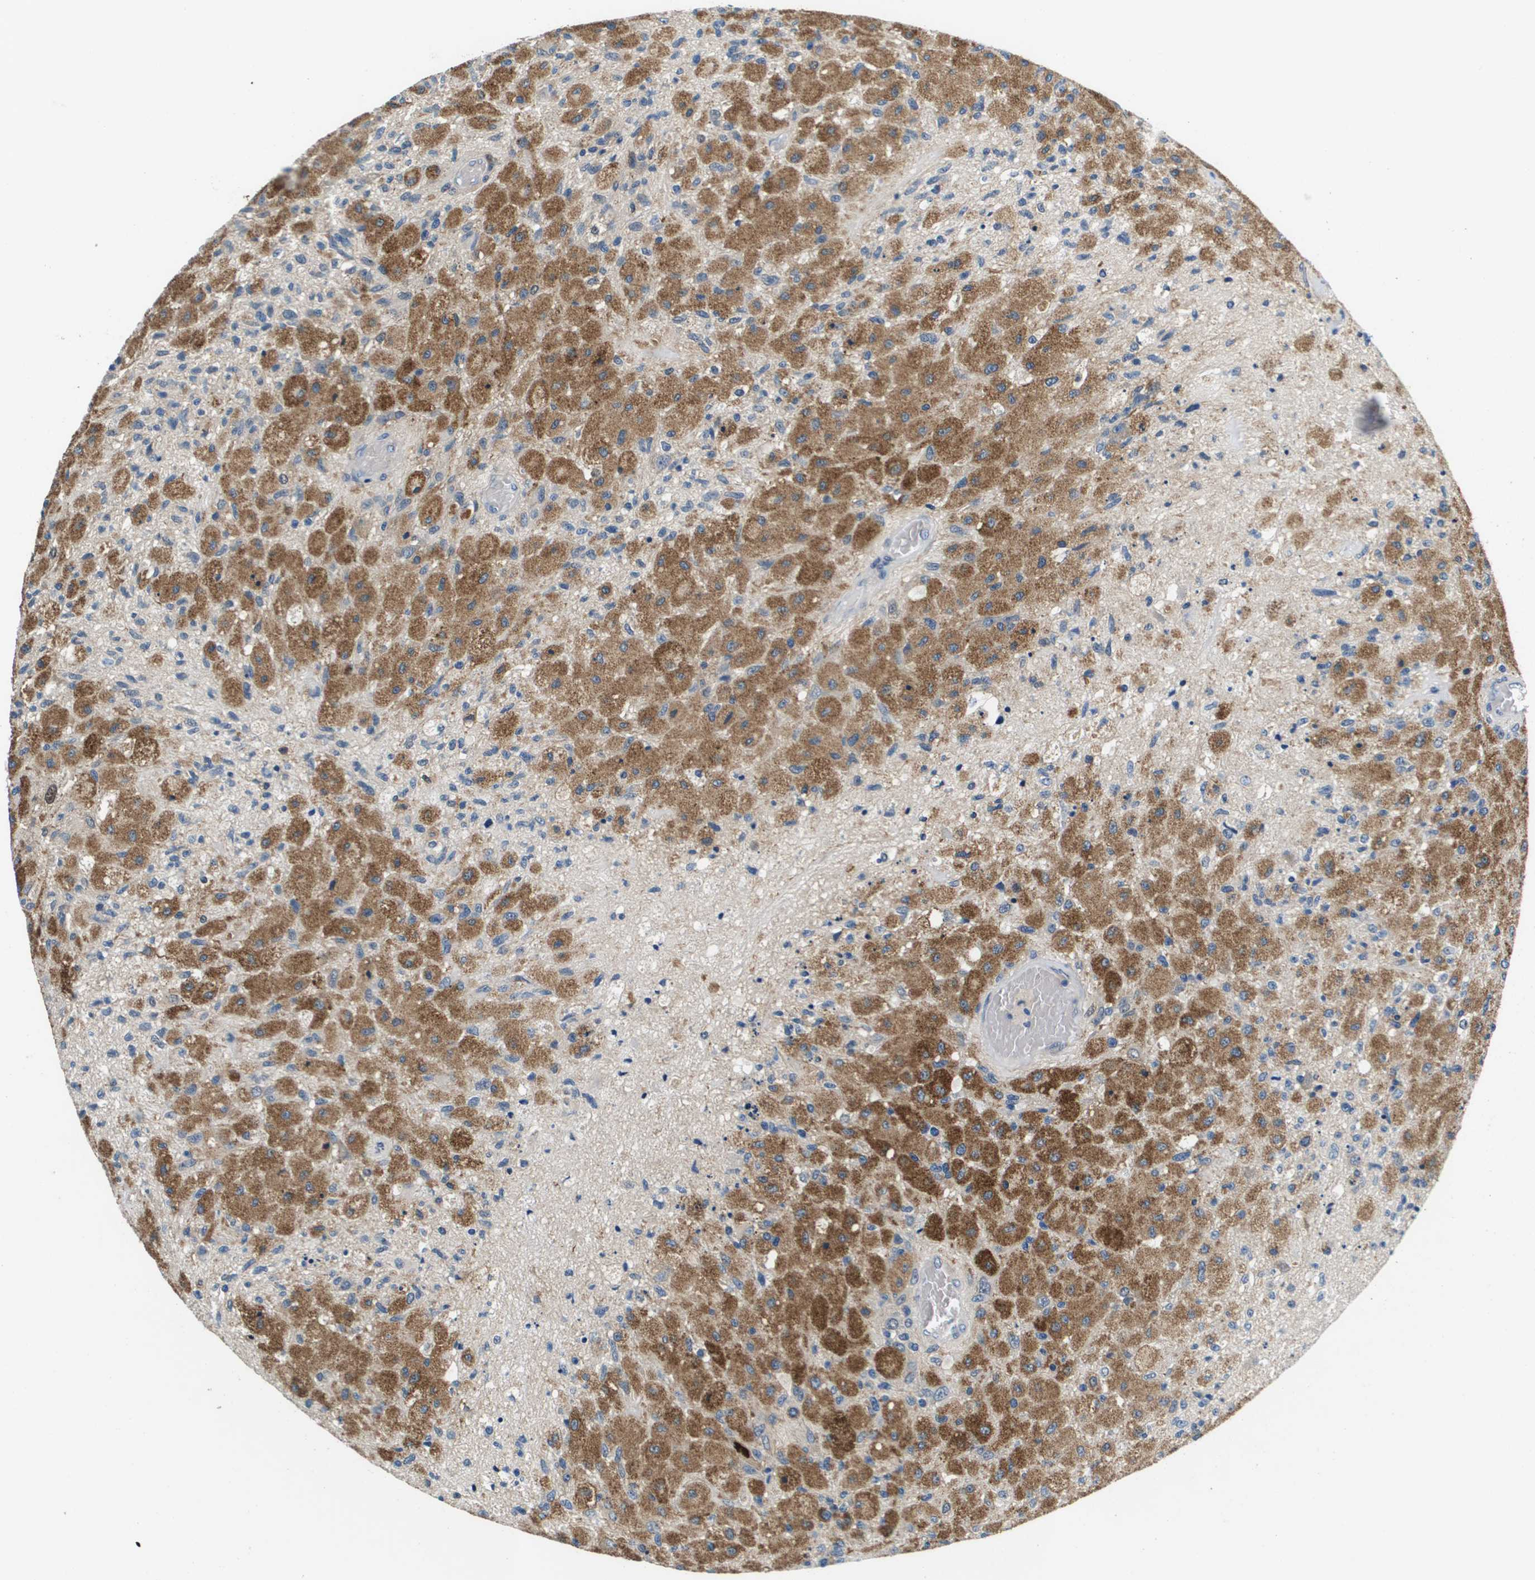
{"staining": {"intensity": "moderate", "quantity": ">75%", "location": "cytoplasmic/membranous"}, "tissue": "glioma", "cell_type": "Tumor cells", "image_type": "cancer", "snomed": [{"axis": "morphology", "description": "Normal tissue, NOS"}, {"axis": "morphology", "description": "Glioma, malignant, High grade"}, {"axis": "topography", "description": "Cerebral cortex"}], "caption": "Immunohistochemical staining of glioma displays moderate cytoplasmic/membranous protein staining in approximately >75% of tumor cells. (DAB (3,3'-diaminobenzidine) IHC with brightfield microscopy, high magnification).", "gene": "KCNQ5", "patient": {"sex": "male", "age": 77}}